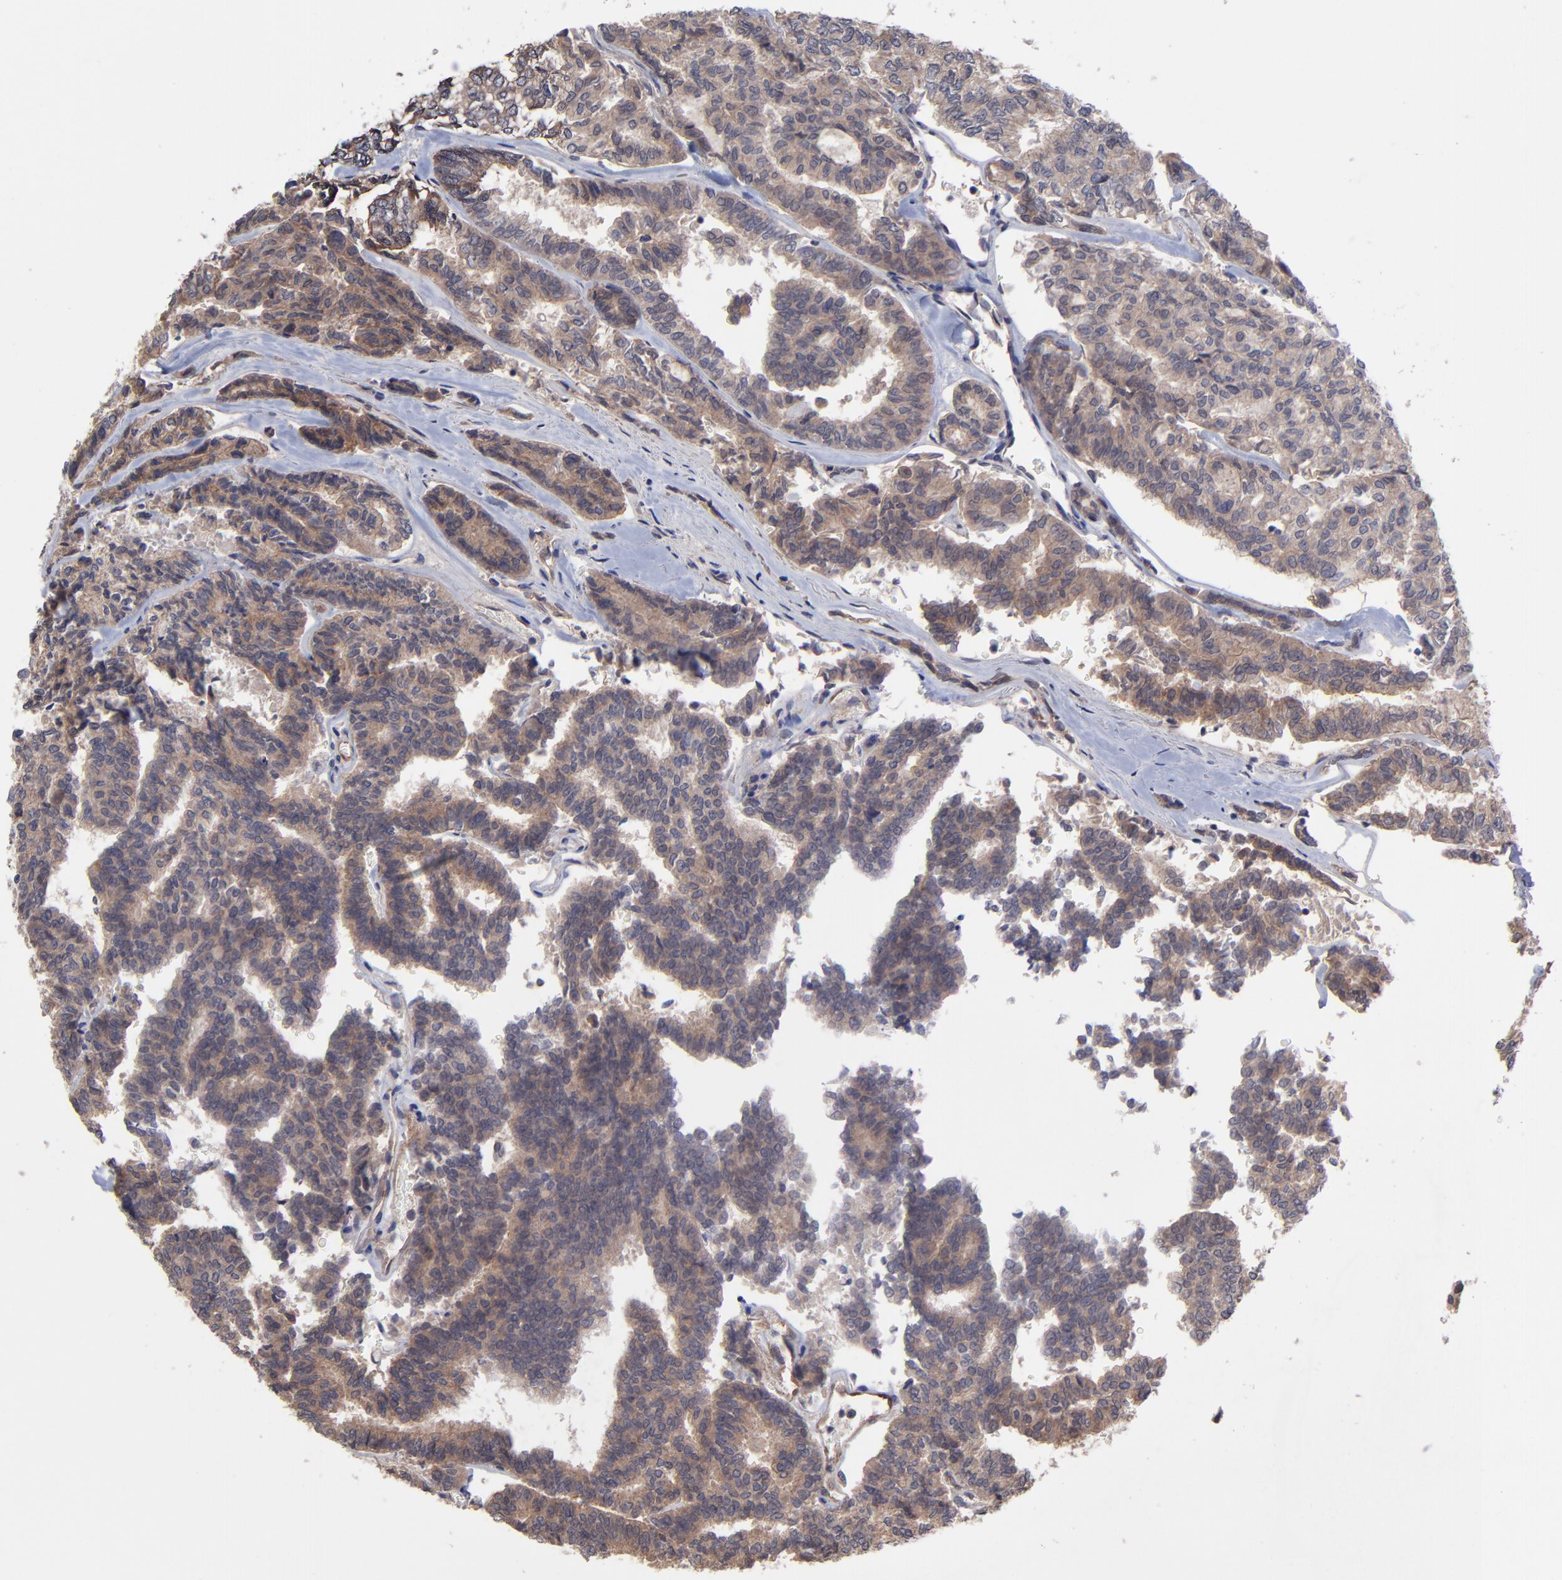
{"staining": {"intensity": "moderate", "quantity": ">75%", "location": "cytoplasmic/membranous"}, "tissue": "thyroid cancer", "cell_type": "Tumor cells", "image_type": "cancer", "snomed": [{"axis": "morphology", "description": "Papillary adenocarcinoma, NOS"}, {"axis": "topography", "description": "Thyroid gland"}], "caption": "Thyroid papillary adenocarcinoma was stained to show a protein in brown. There is medium levels of moderate cytoplasmic/membranous positivity in about >75% of tumor cells.", "gene": "ZNF780B", "patient": {"sex": "female", "age": 35}}